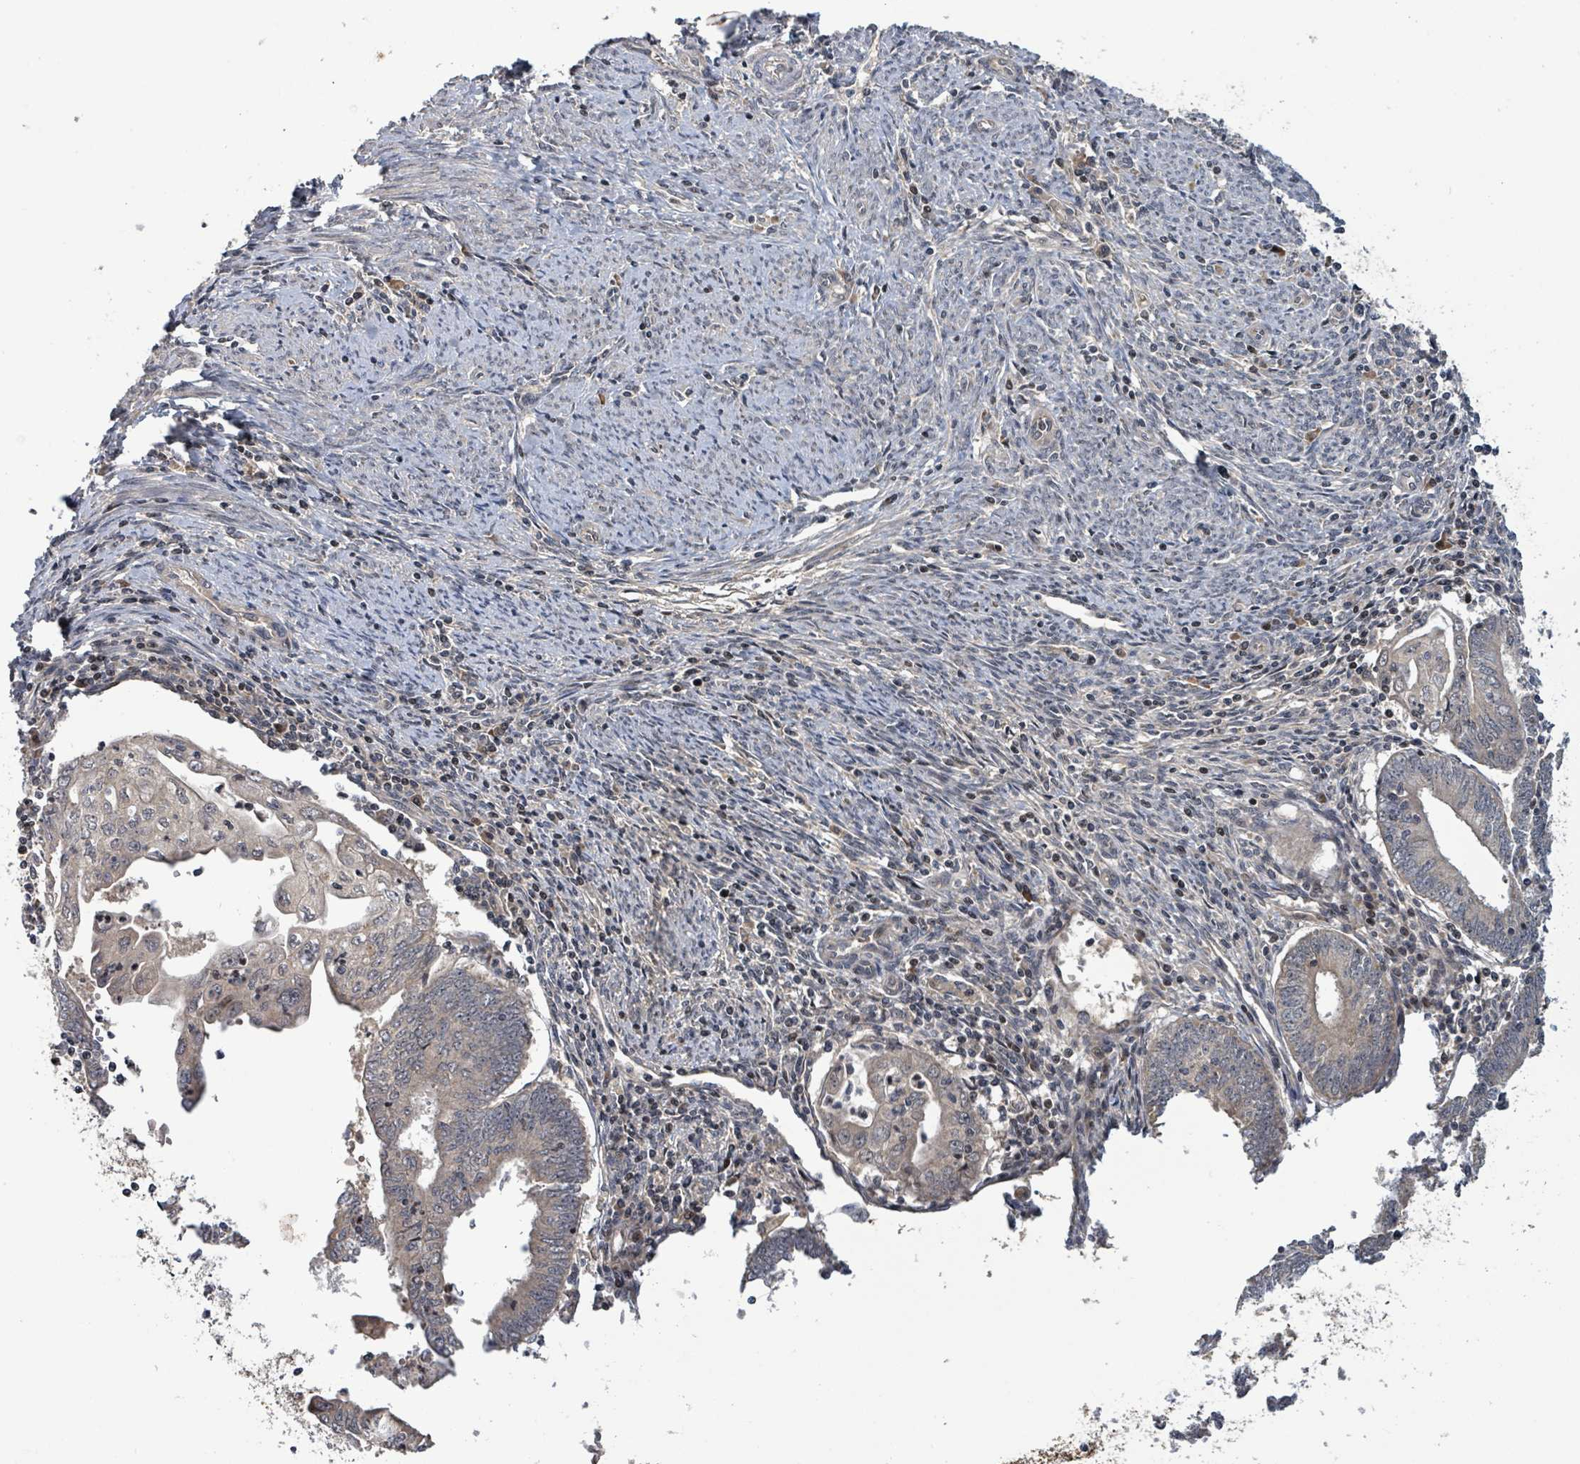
{"staining": {"intensity": "negative", "quantity": "none", "location": "none"}, "tissue": "endometrial cancer", "cell_type": "Tumor cells", "image_type": "cancer", "snomed": [{"axis": "morphology", "description": "Adenocarcinoma, NOS"}, {"axis": "topography", "description": "Endometrium"}], "caption": "Micrograph shows no protein staining in tumor cells of adenocarcinoma (endometrial) tissue.", "gene": "ITGA11", "patient": {"sex": "female", "age": 60}}